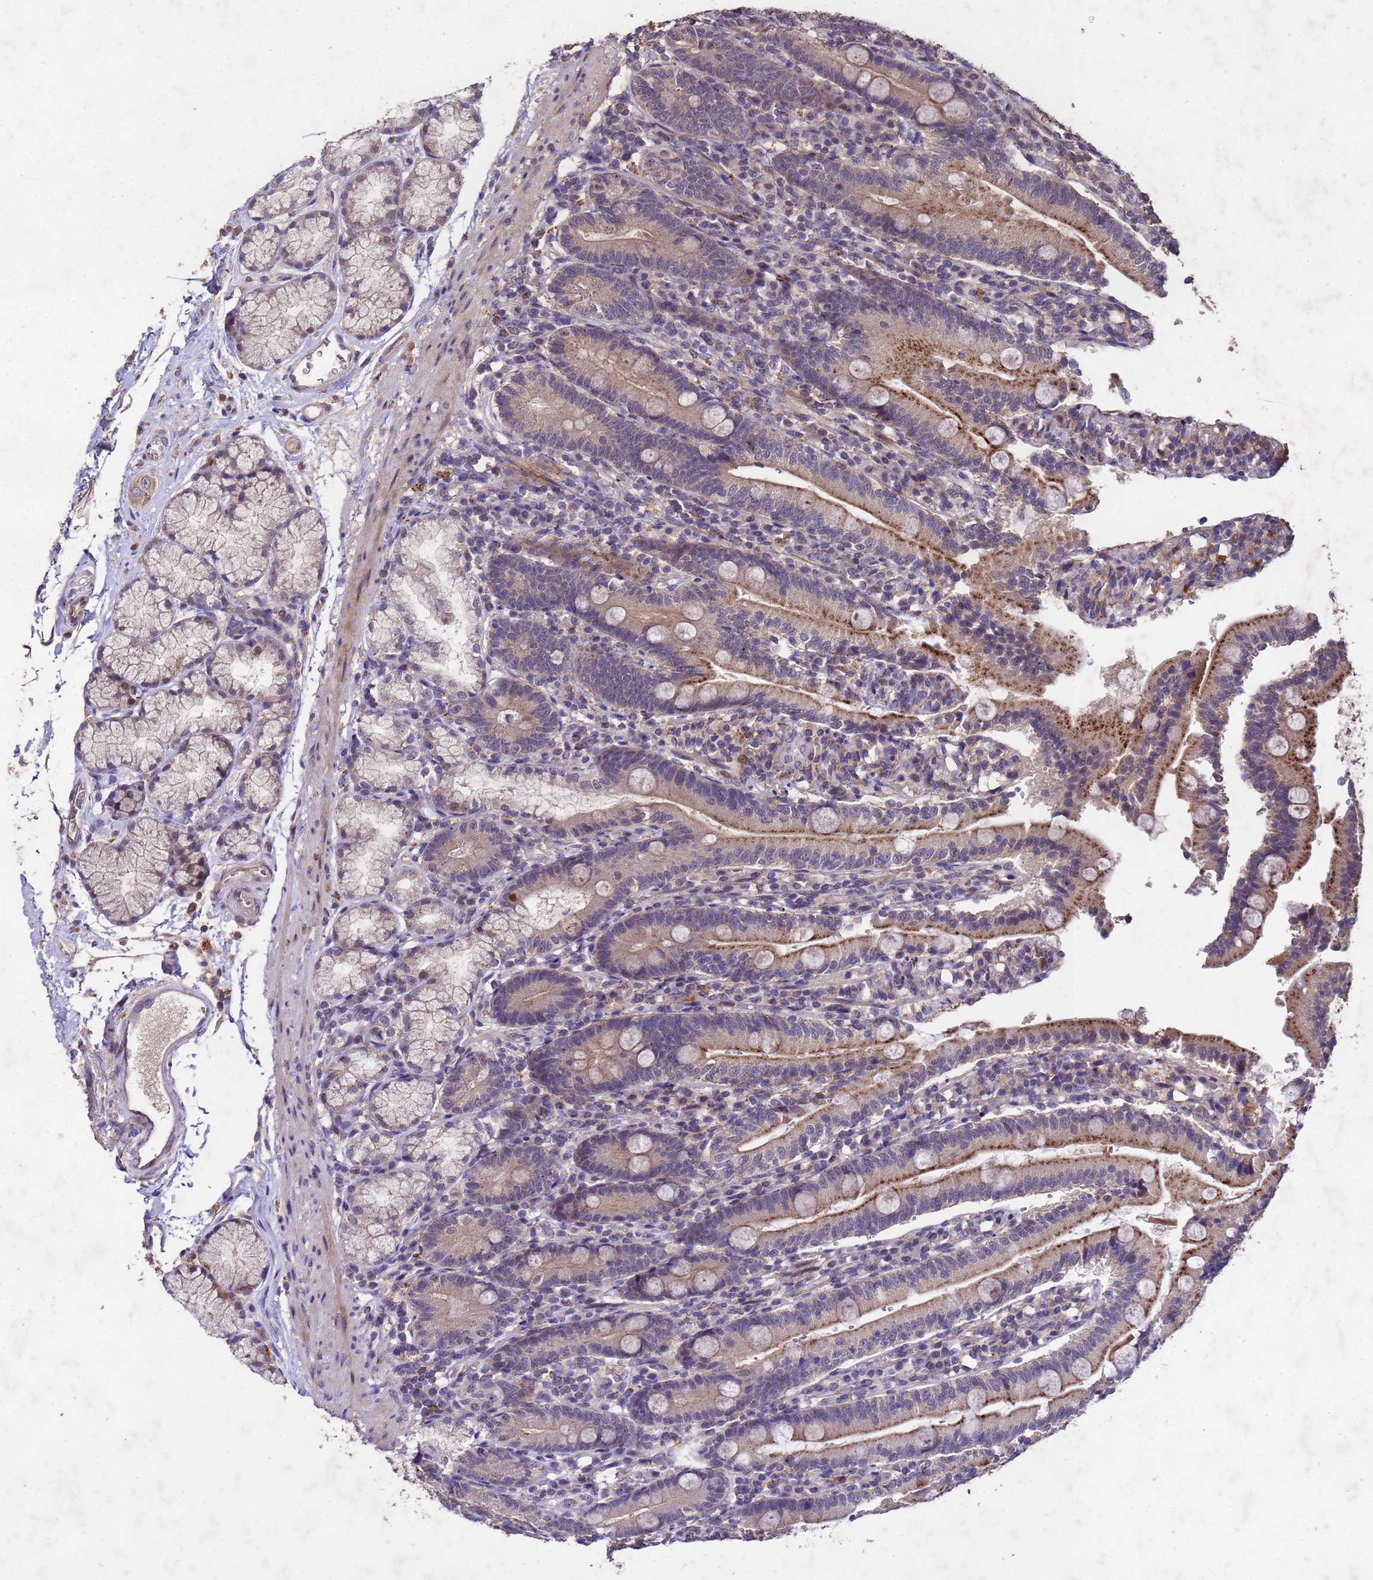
{"staining": {"intensity": "strong", "quantity": "25%-75%", "location": "cytoplasmic/membranous"}, "tissue": "duodenum", "cell_type": "Glandular cells", "image_type": "normal", "snomed": [{"axis": "morphology", "description": "Normal tissue, NOS"}, {"axis": "topography", "description": "Duodenum"}], "caption": "IHC of unremarkable human duodenum displays high levels of strong cytoplasmic/membranous staining in about 25%-75% of glandular cells. Using DAB (brown) and hematoxylin (blue) stains, captured at high magnification using brightfield microscopy.", "gene": "TOR4A", "patient": {"sex": "female", "age": 67}}